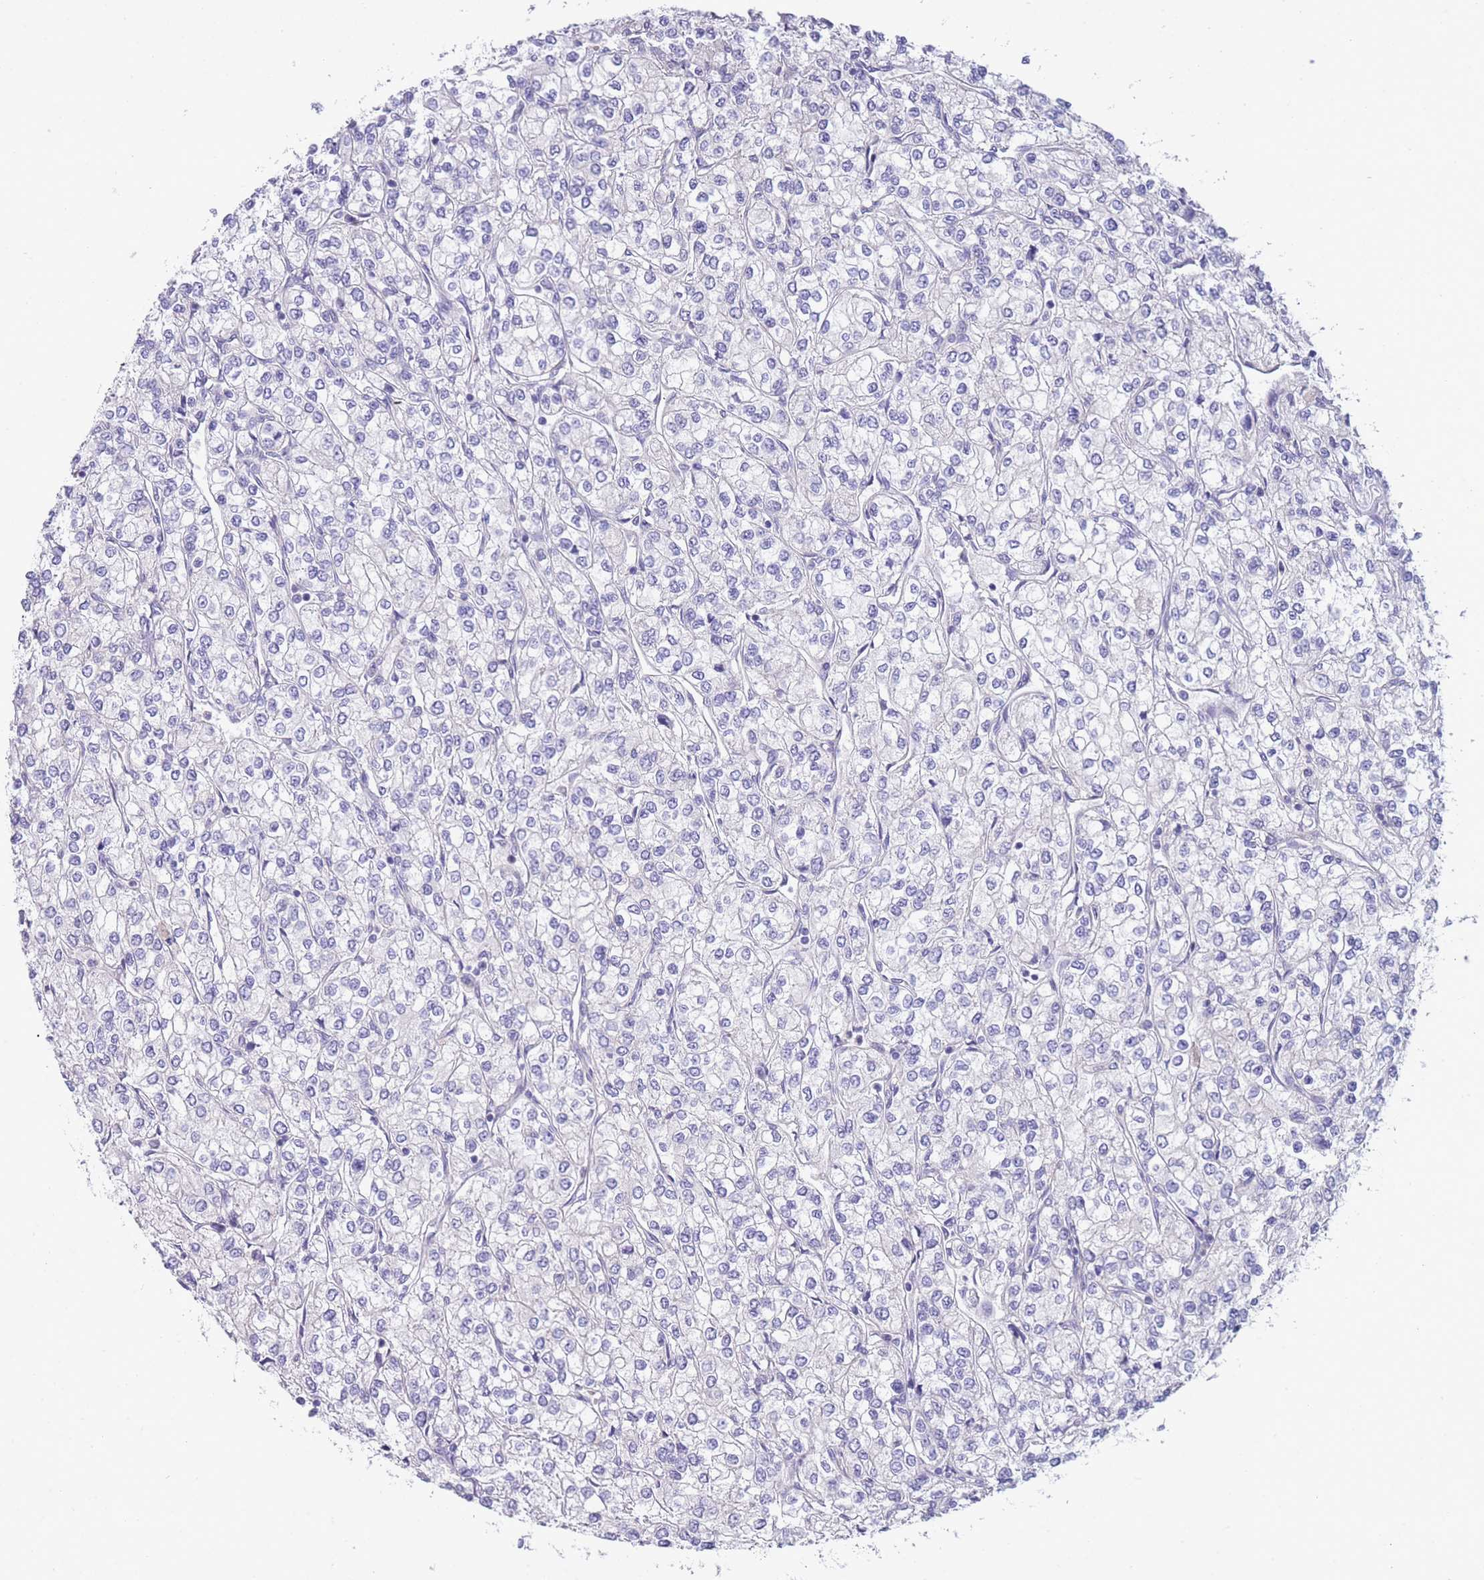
{"staining": {"intensity": "negative", "quantity": "none", "location": "none"}, "tissue": "renal cancer", "cell_type": "Tumor cells", "image_type": "cancer", "snomed": [{"axis": "morphology", "description": "Adenocarcinoma, NOS"}, {"axis": "topography", "description": "Kidney"}], "caption": "High magnification brightfield microscopy of renal adenocarcinoma stained with DAB (brown) and counterstained with hematoxylin (blue): tumor cells show no significant positivity.", "gene": "PRR23B", "patient": {"sex": "male", "age": 80}}